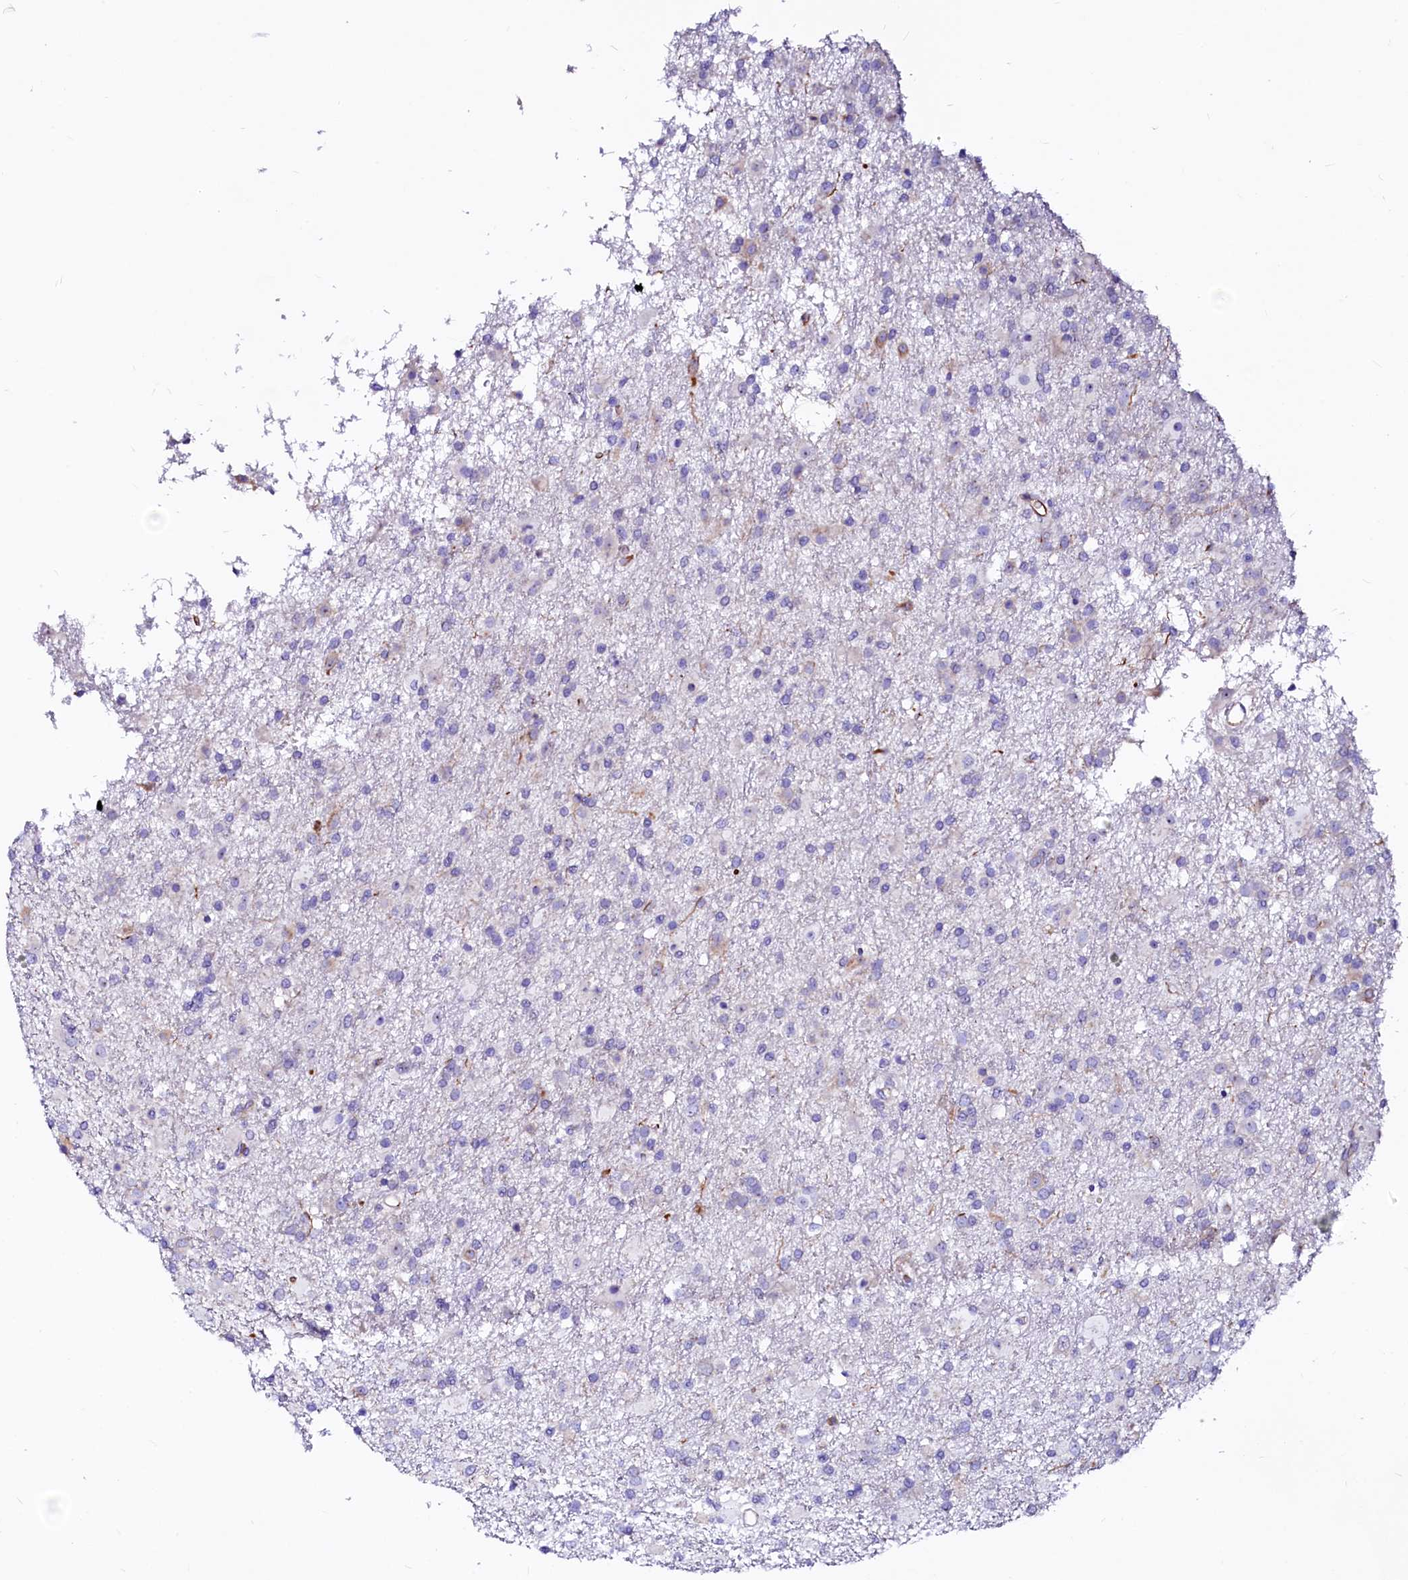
{"staining": {"intensity": "negative", "quantity": "none", "location": "none"}, "tissue": "glioma", "cell_type": "Tumor cells", "image_type": "cancer", "snomed": [{"axis": "morphology", "description": "Glioma, malignant, Low grade"}, {"axis": "topography", "description": "Brain"}], "caption": "DAB (3,3'-diaminobenzidine) immunohistochemical staining of human glioma shows no significant positivity in tumor cells.", "gene": "SFR1", "patient": {"sex": "male", "age": 65}}